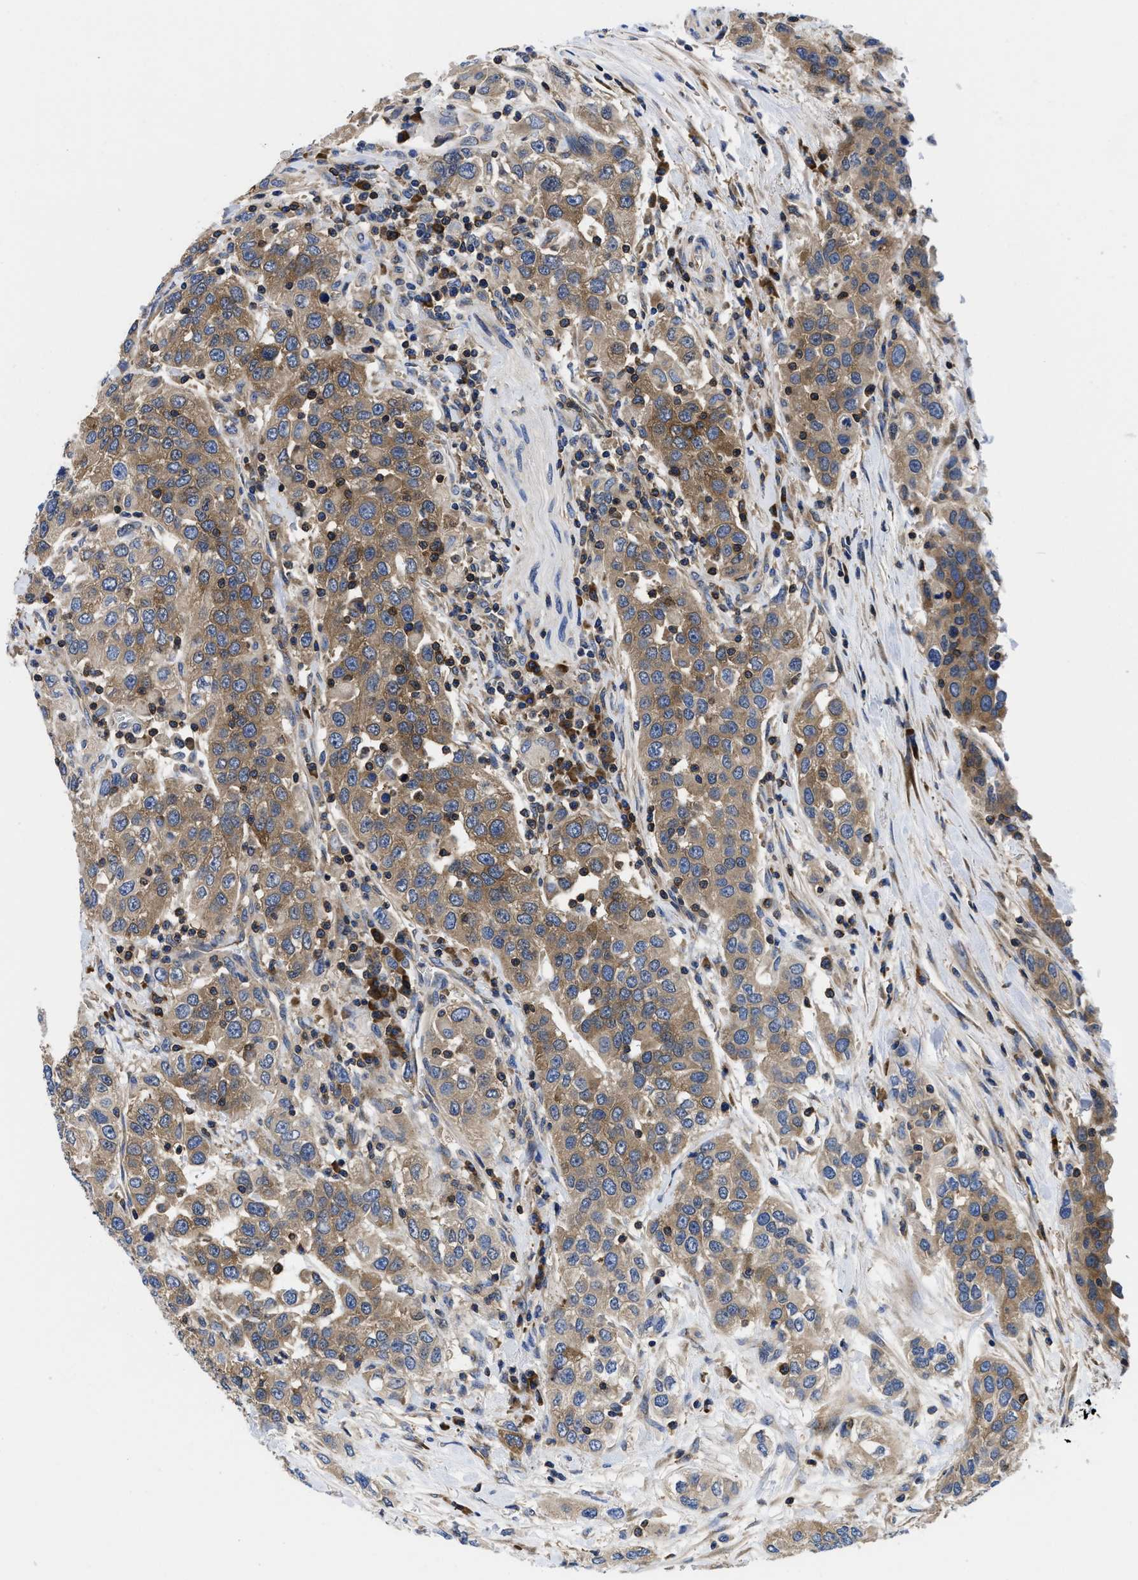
{"staining": {"intensity": "moderate", "quantity": ">75%", "location": "cytoplasmic/membranous"}, "tissue": "urothelial cancer", "cell_type": "Tumor cells", "image_type": "cancer", "snomed": [{"axis": "morphology", "description": "Urothelial carcinoma, High grade"}, {"axis": "topography", "description": "Urinary bladder"}], "caption": "A micrograph showing moderate cytoplasmic/membranous positivity in about >75% of tumor cells in urothelial cancer, as visualized by brown immunohistochemical staining.", "gene": "YARS1", "patient": {"sex": "female", "age": 80}}